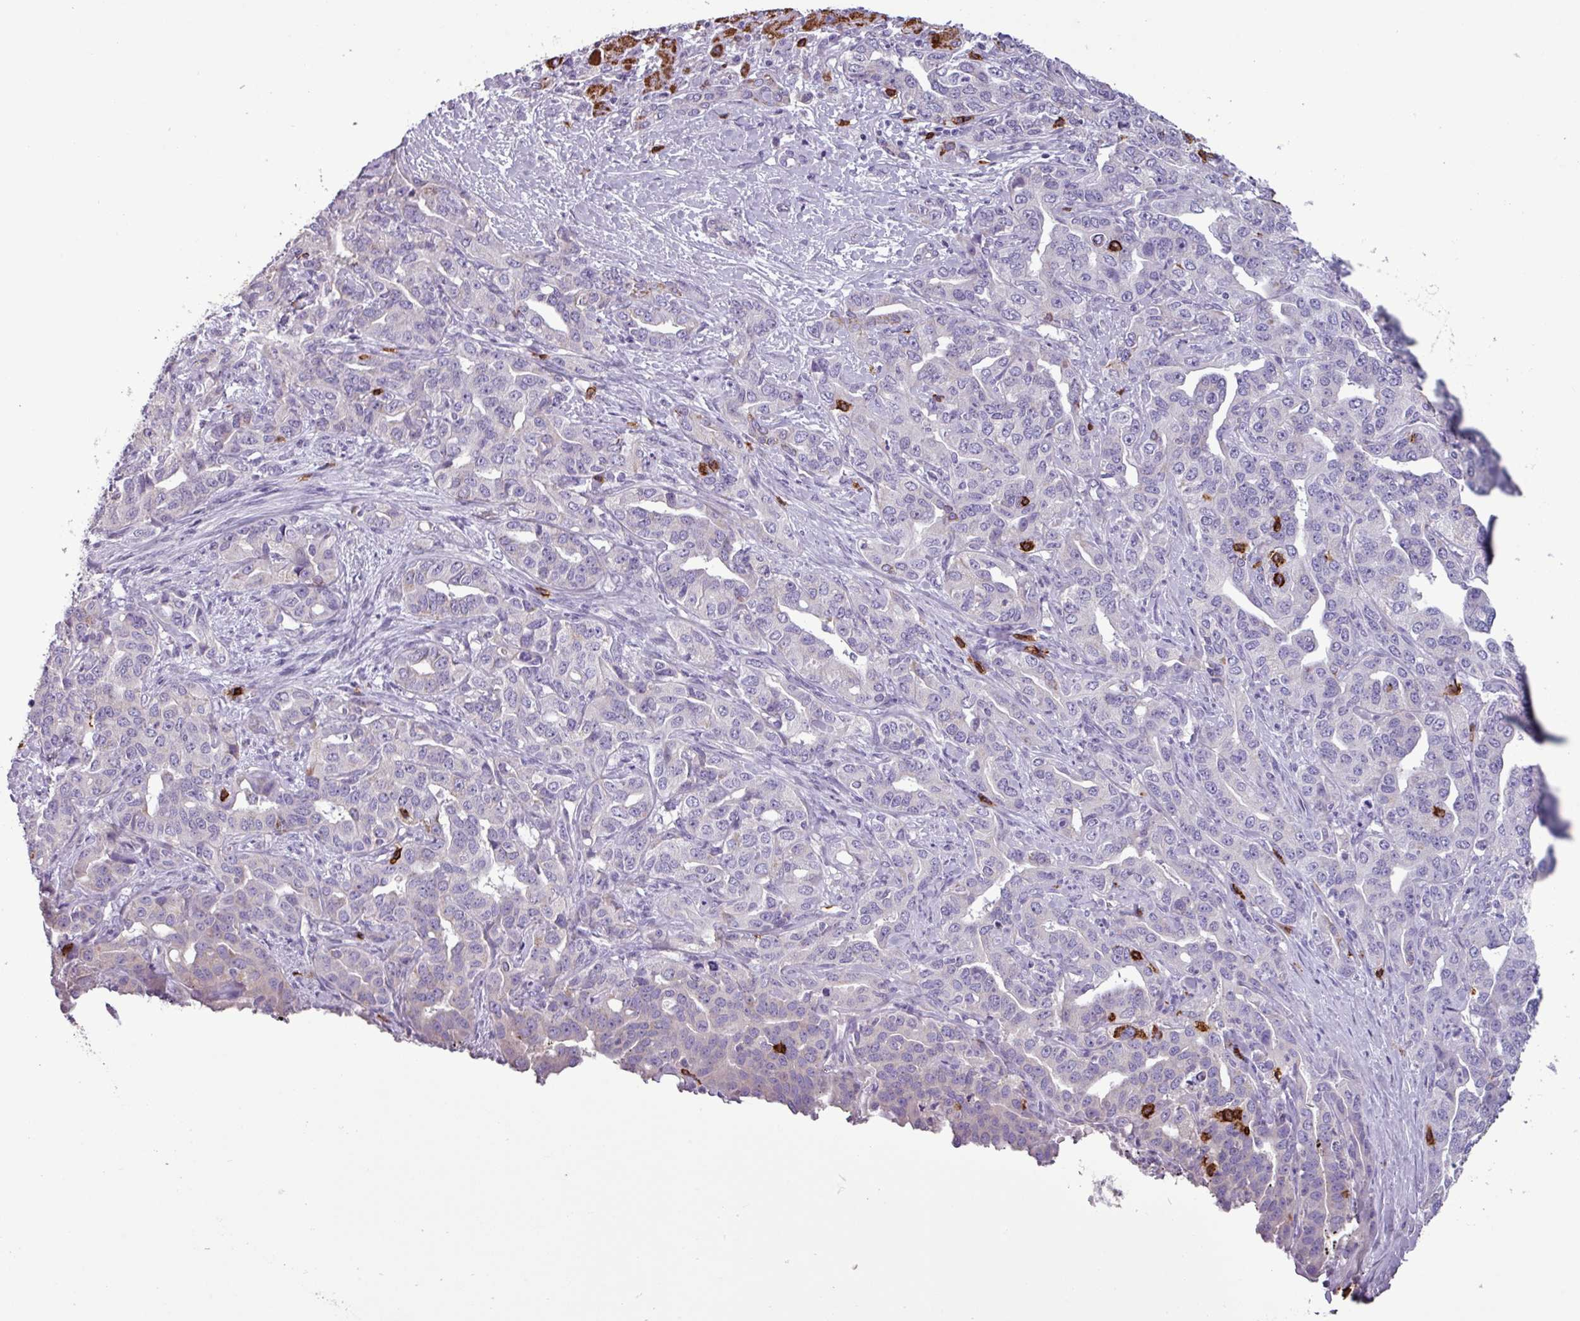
{"staining": {"intensity": "negative", "quantity": "none", "location": "none"}, "tissue": "liver cancer", "cell_type": "Tumor cells", "image_type": "cancer", "snomed": [{"axis": "morphology", "description": "Cholangiocarcinoma"}, {"axis": "topography", "description": "Liver"}], "caption": "This image is of liver cancer stained with immunohistochemistry (IHC) to label a protein in brown with the nuclei are counter-stained blue. There is no positivity in tumor cells.", "gene": "CD8A", "patient": {"sex": "male", "age": 59}}